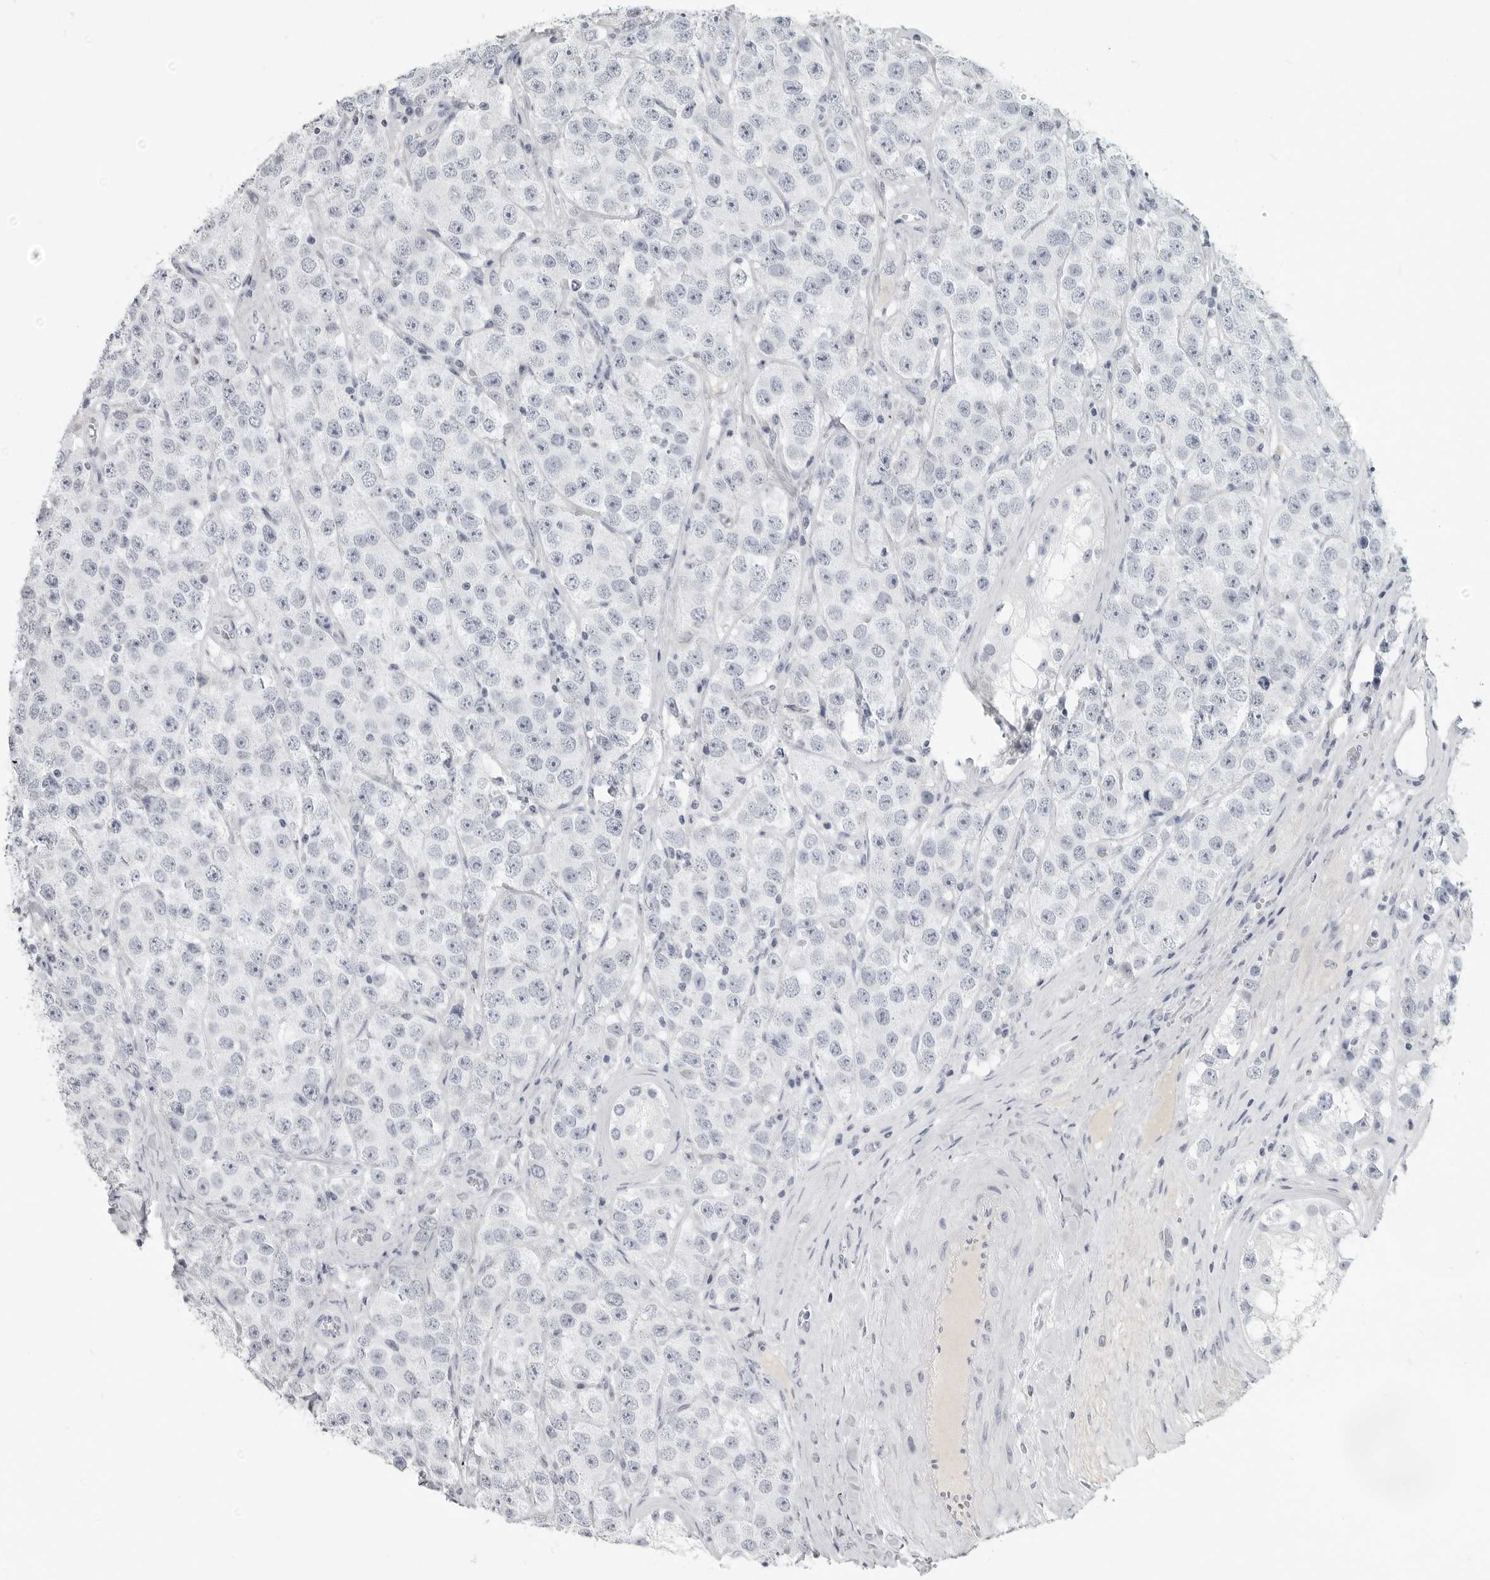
{"staining": {"intensity": "negative", "quantity": "none", "location": "none"}, "tissue": "testis cancer", "cell_type": "Tumor cells", "image_type": "cancer", "snomed": [{"axis": "morphology", "description": "Seminoma, NOS"}, {"axis": "topography", "description": "Testis"}], "caption": "IHC of human testis cancer (seminoma) reveals no staining in tumor cells.", "gene": "LY6D", "patient": {"sex": "male", "age": 28}}